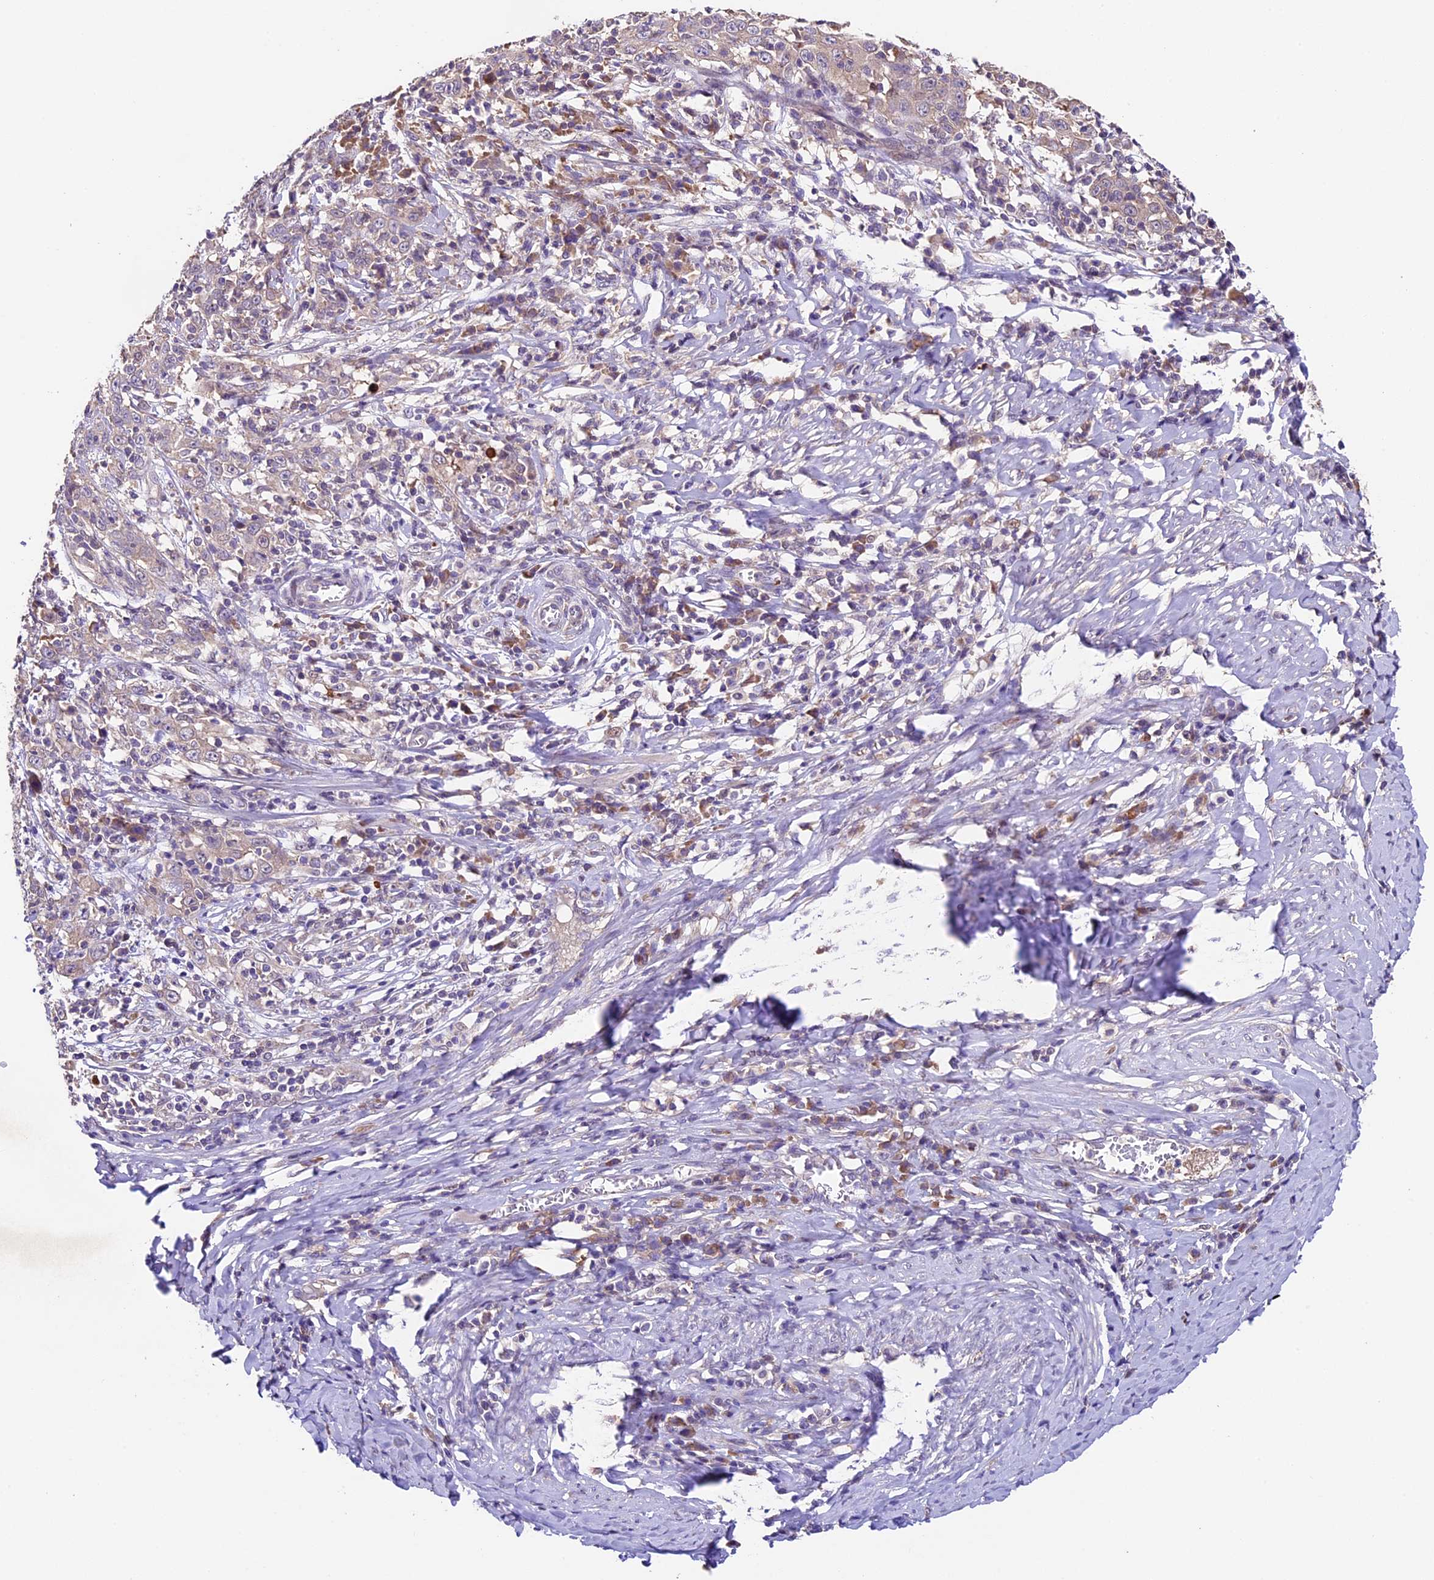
{"staining": {"intensity": "negative", "quantity": "none", "location": "none"}, "tissue": "cervical cancer", "cell_type": "Tumor cells", "image_type": "cancer", "snomed": [{"axis": "morphology", "description": "Squamous cell carcinoma, NOS"}, {"axis": "topography", "description": "Cervix"}], "caption": "This image is of squamous cell carcinoma (cervical) stained with immunohistochemistry (IHC) to label a protein in brown with the nuclei are counter-stained blue. There is no expression in tumor cells. The staining was performed using DAB (3,3'-diaminobenzidine) to visualize the protein expression in brown, while the nuclei were stained in blue with hematoxylin (Magnification: 20x).", "gene": "SBNO2", "patient": {"sex": "female", "age": 46}}